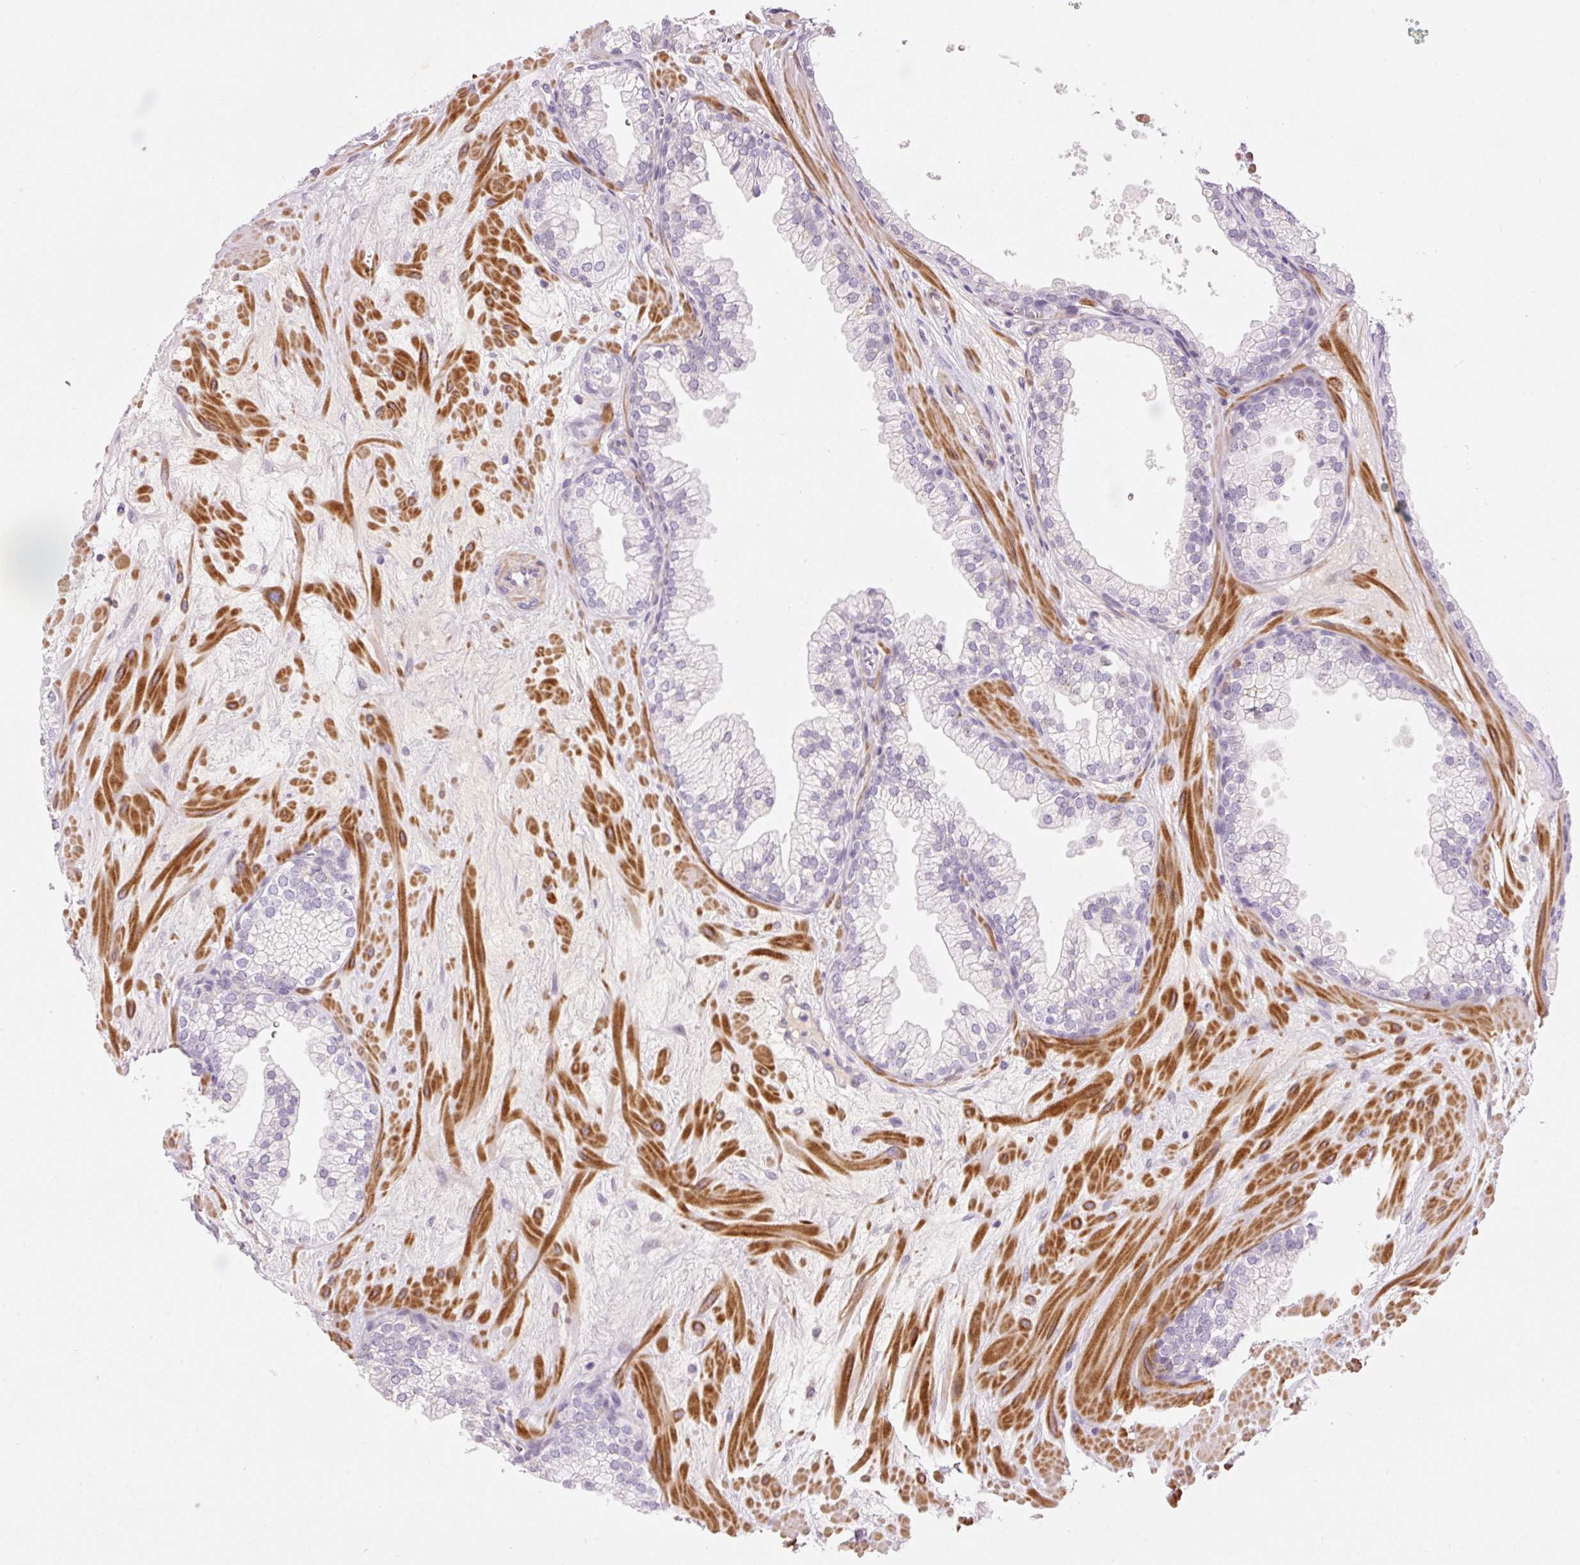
{"staining": {"intensity": "negative", "quantity": "none", "location": "none"}, "tissue": "prostate", "cell_type": "Glandular cells", "image_type": "normal", "snomed": [{"axis": "morphology", "description": "Normal tissue, NOS"}, {"axis": "topography", "description": "Prostate"}, {"axis": "topography", "description": "Peripheral nerve tissue"}], "caption": "DAB immunohistochemical staining of normal prostate exhibits no significant expression in glandular cells.", "gene": "HNF1A", "patient": {"sex": "male", "age": 61}}